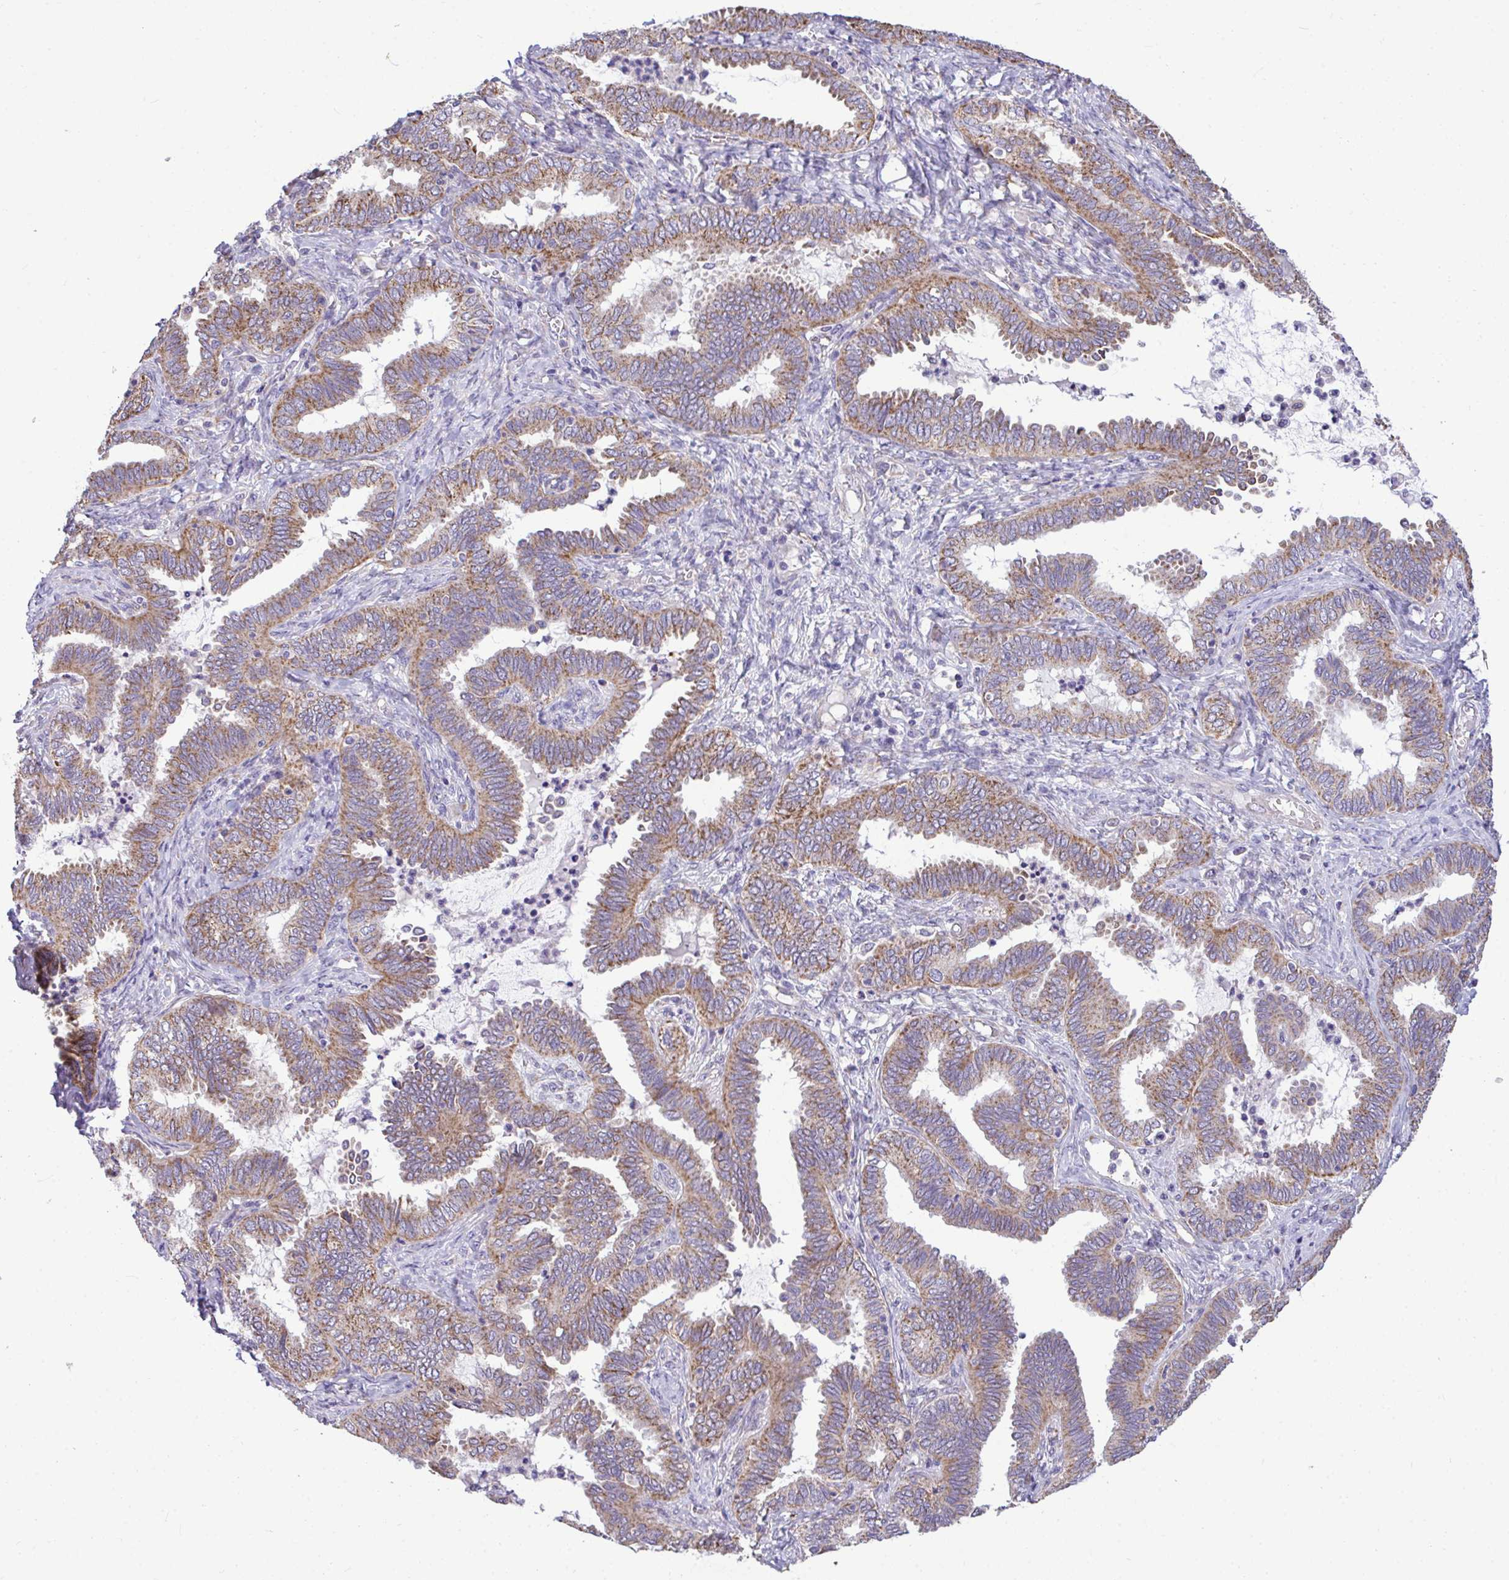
{"staining": {"intensity": "moderate", "quantity": ">75%", "location": "cytoplasmic/membranous"}, "tissue": "ovarian cancer", "cell_type": "Tumor cells", "image_type": "cancer", "snomed": [{"axis": "morphology", "description": "Carcinoma, endometroid"}, {"axis": "topography", "description": "Ovary"}], "caption": "An immunohistochemistry photomicrograph of neoplastic tissue is shown. Protein staining in brown shows moderate cytoplasmic/membranous positivity in ovarian cancer (endometroid carcinoma) within tumor cells.", "gene": "SARS2", "patient": {"sex": "female", "age": 70}}